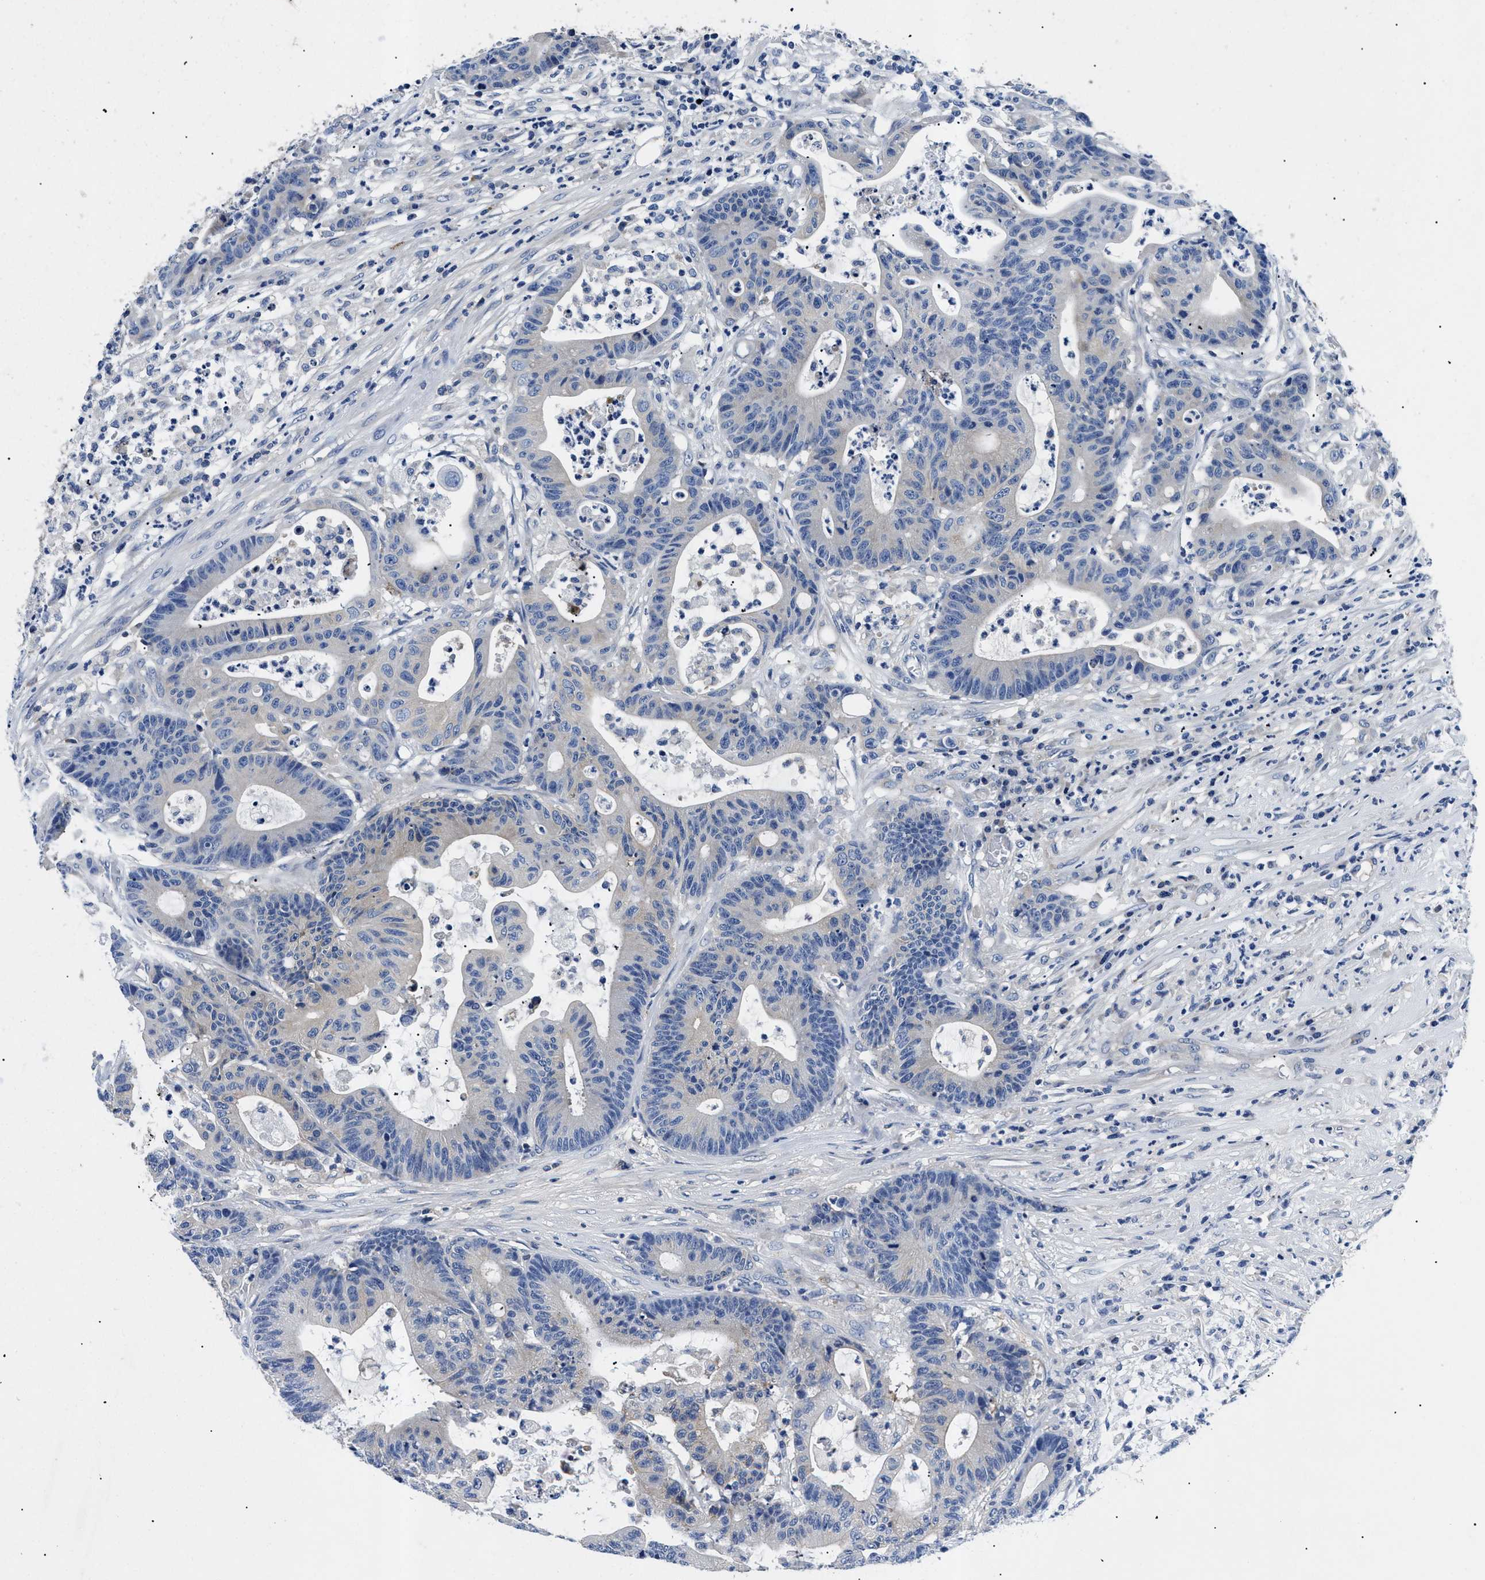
{"staining": {"intensity": "negative", "quantity": "none", "location": "none"}, "tissue": "colorectal cancer", "cell_type": "Tumor cells", "image_type": "cancer", "snomed": [{"axis": "morphology", "description": "Adenocarcinoma, NOS"}, {"axis": "topography", "description": "Colon"}], "caption": "Tumor cells are negative for protein expression in human colorectal cancer (adenocarcinoma).", "gene": "MEA1", "patient": {"sex": "female", "age": 84}}